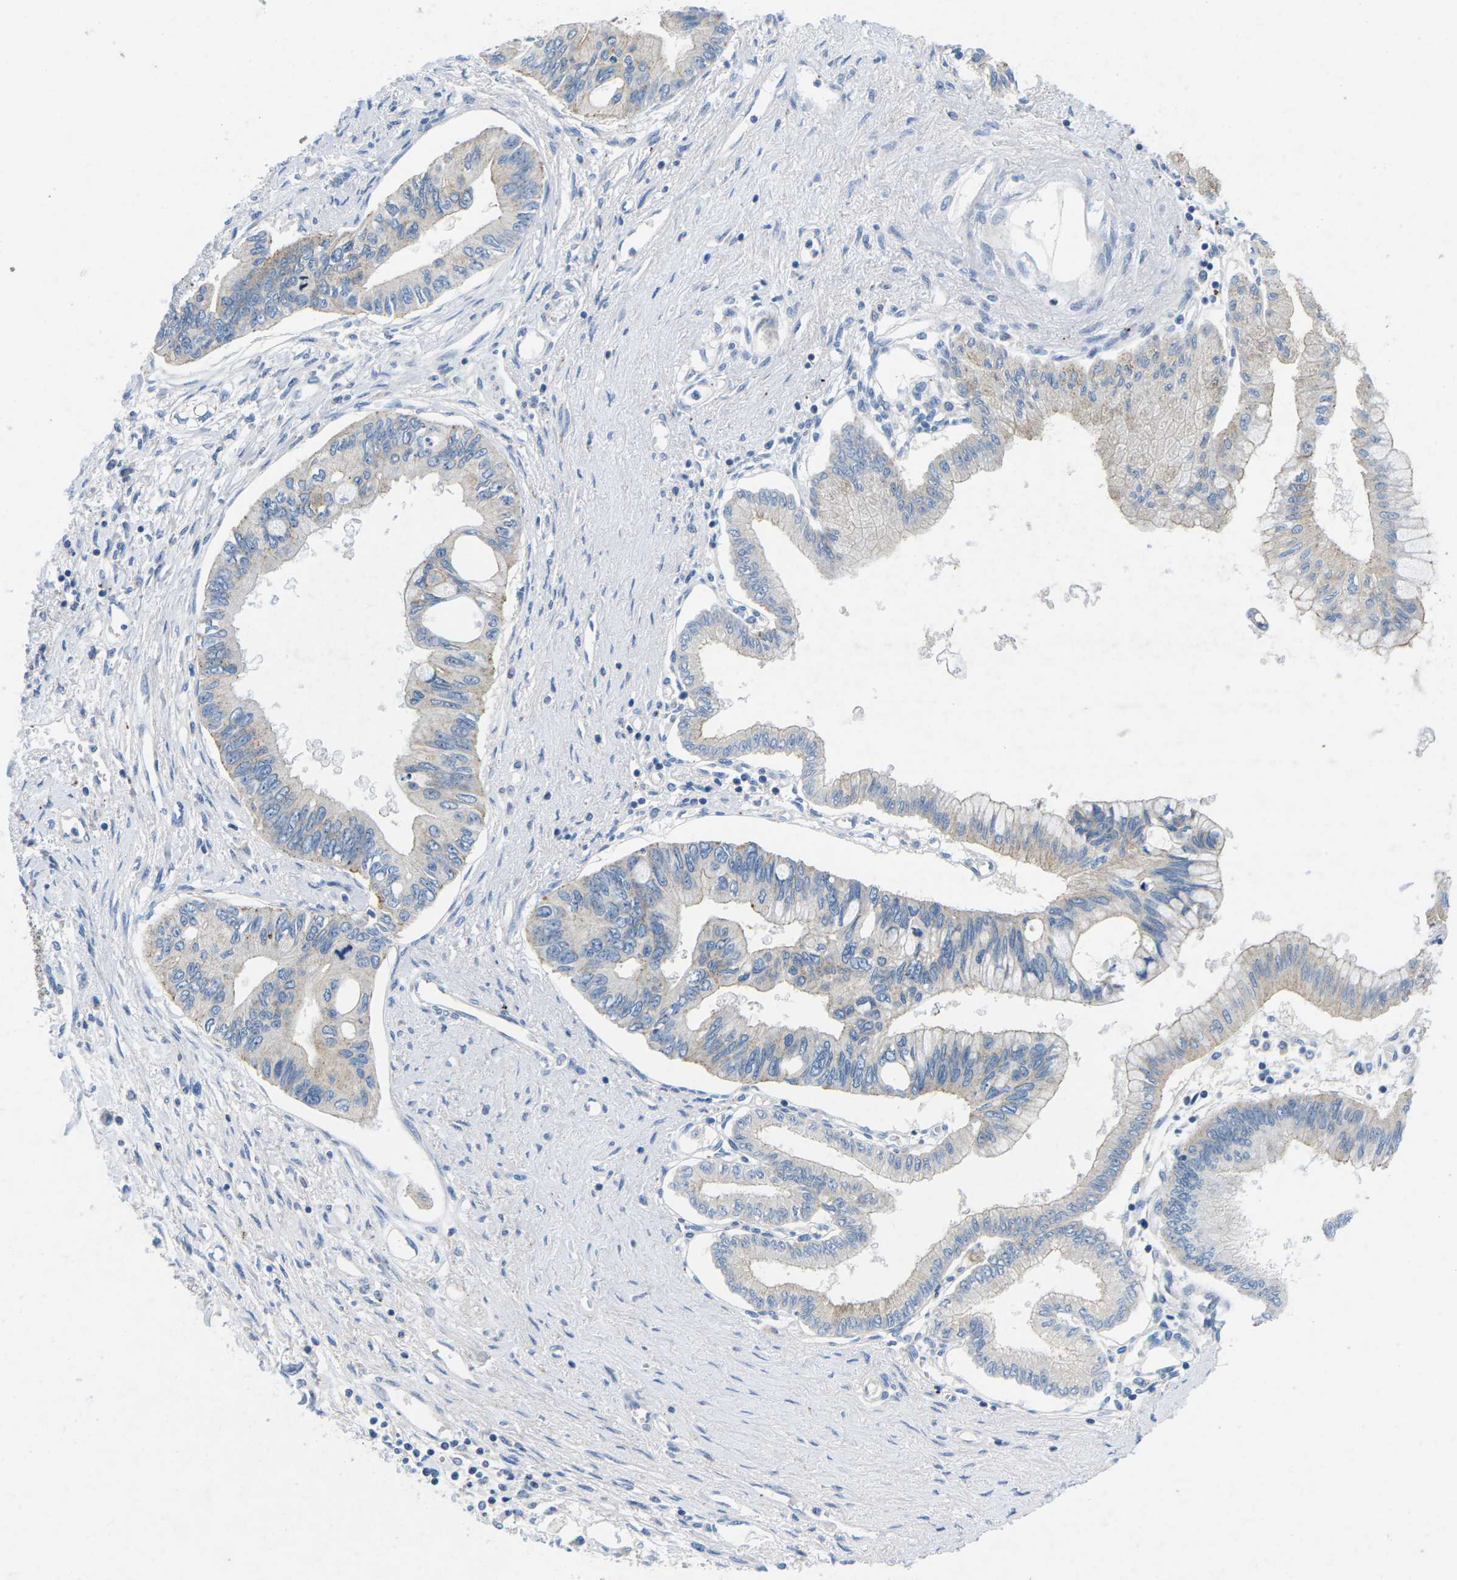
{"staining": {"intensity": "weak", "quantity": "<25%", "location": "cytoplasmic/membranous"}, "tissue": "pancreatic cancer", "cell_type": "Tumor cells", "image_type": "cancer", "snomed": [{"axis": "morphology", "description": "Adenocarcinoma, NOS"}, {"axis": "topography", "description": "Pancreas"}], "caption": "An IHC histopathology image of pancreatic cancer (adenocarcinoma) is shown. There is no staining in tumor cells of pancreatic cancer (adenocarcinoma).", "gene": "PDCD6IP", "patient": {"sex": "female", "age": 77}}